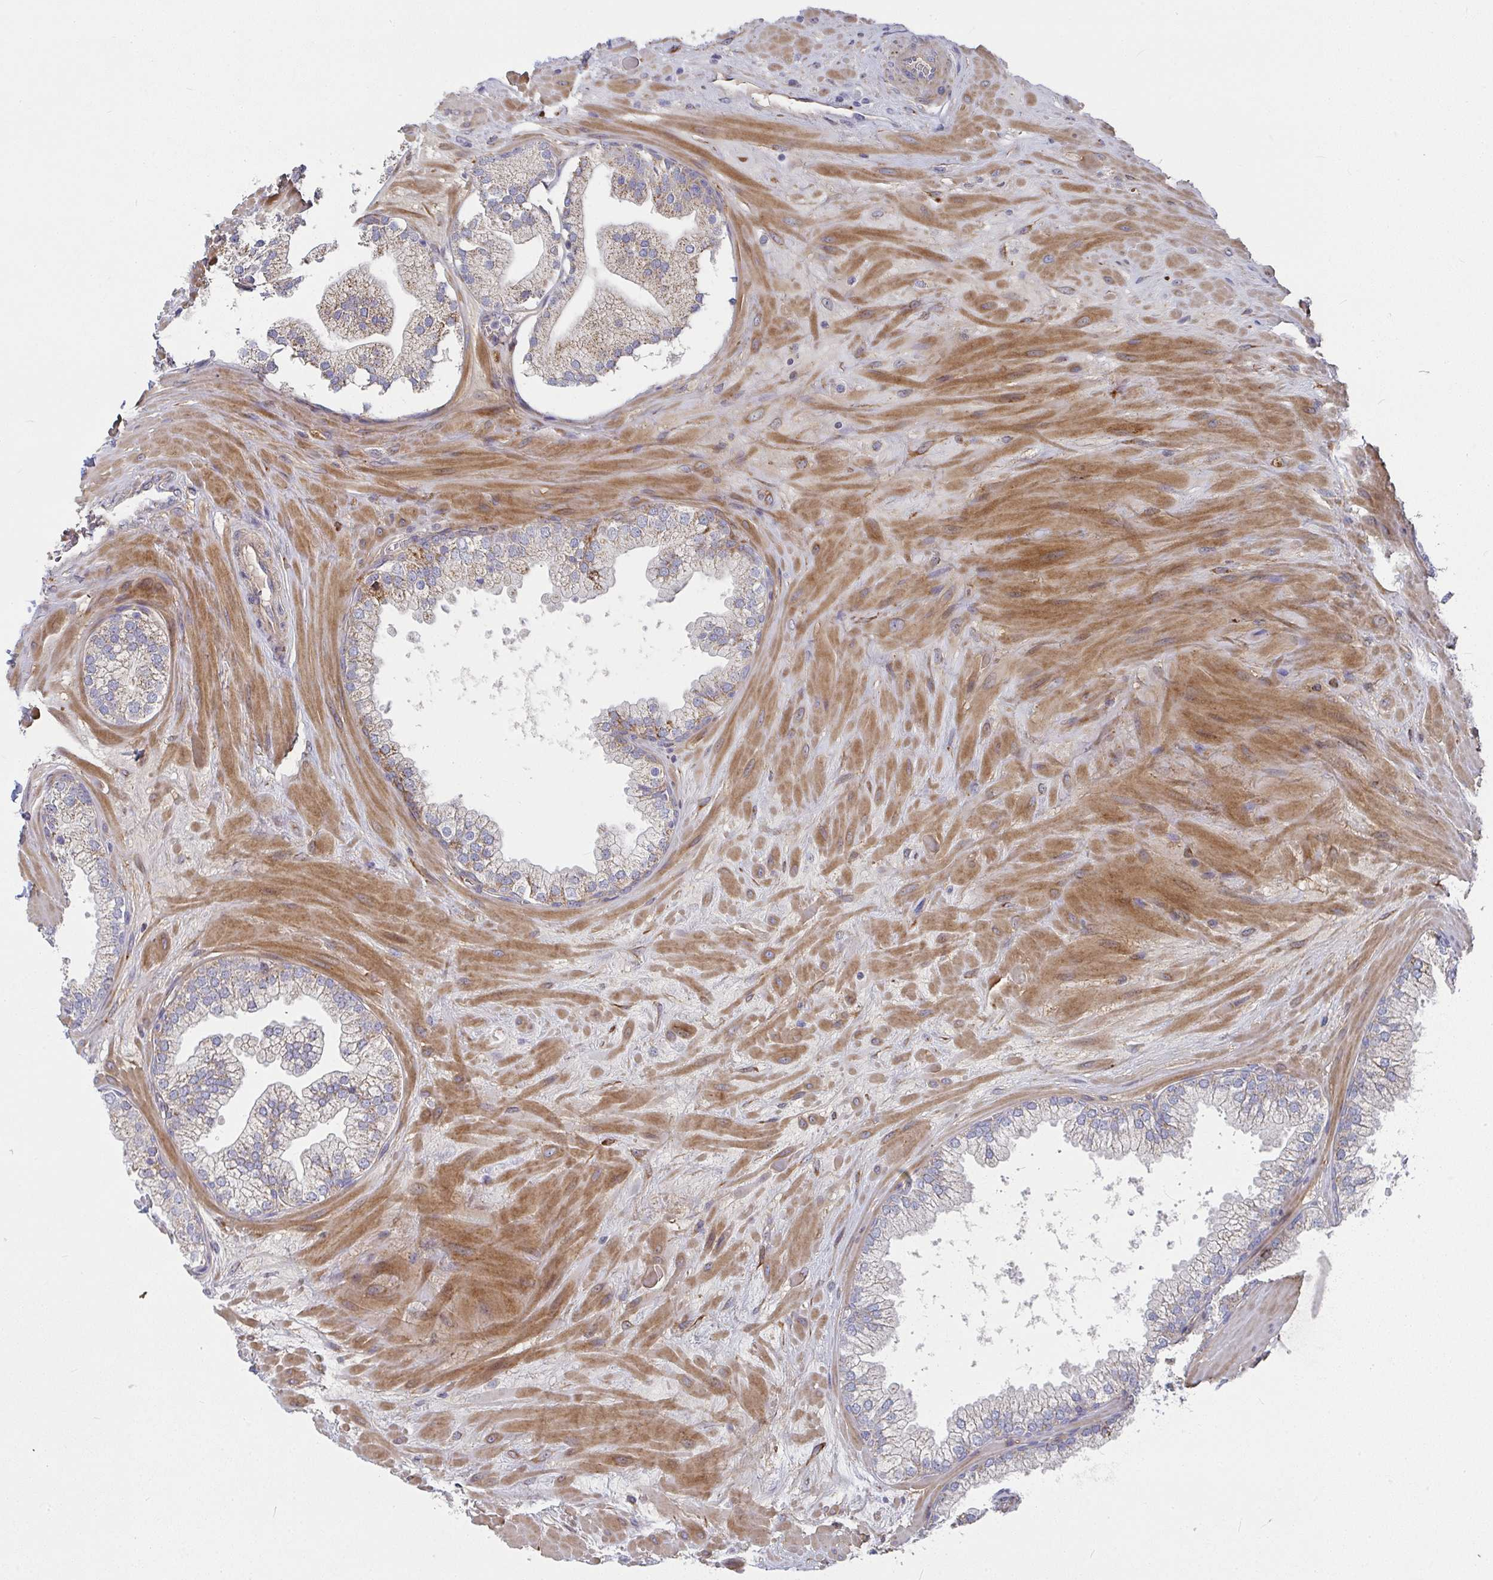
{"staining": {"intensity": "moderate", "quantity": ">75%", "location": "cytoplasmic/membranous"}, "tissue": "prostate", "cell_type": "Glandular cells", "image_type": "normal", "snomed": [{"axis": "morphology", "description": "Normal tissue, NOS"}, {"axis": "topography", "description": "Prostate"}, {"axis": "topography", "description": "Peripheral nerve tissue"}], "caption": "Glandular cells exhibit moderate cytoplasmic/membranous staining in about >75% of cells in unremarkable prostate. (DAB (3,3'-diaminobenzidine) IHC, brown staining for protein, blue staining for nuclei).", "gene": "RHEBL1", "patient": {"sex": "male", "age": 61}}